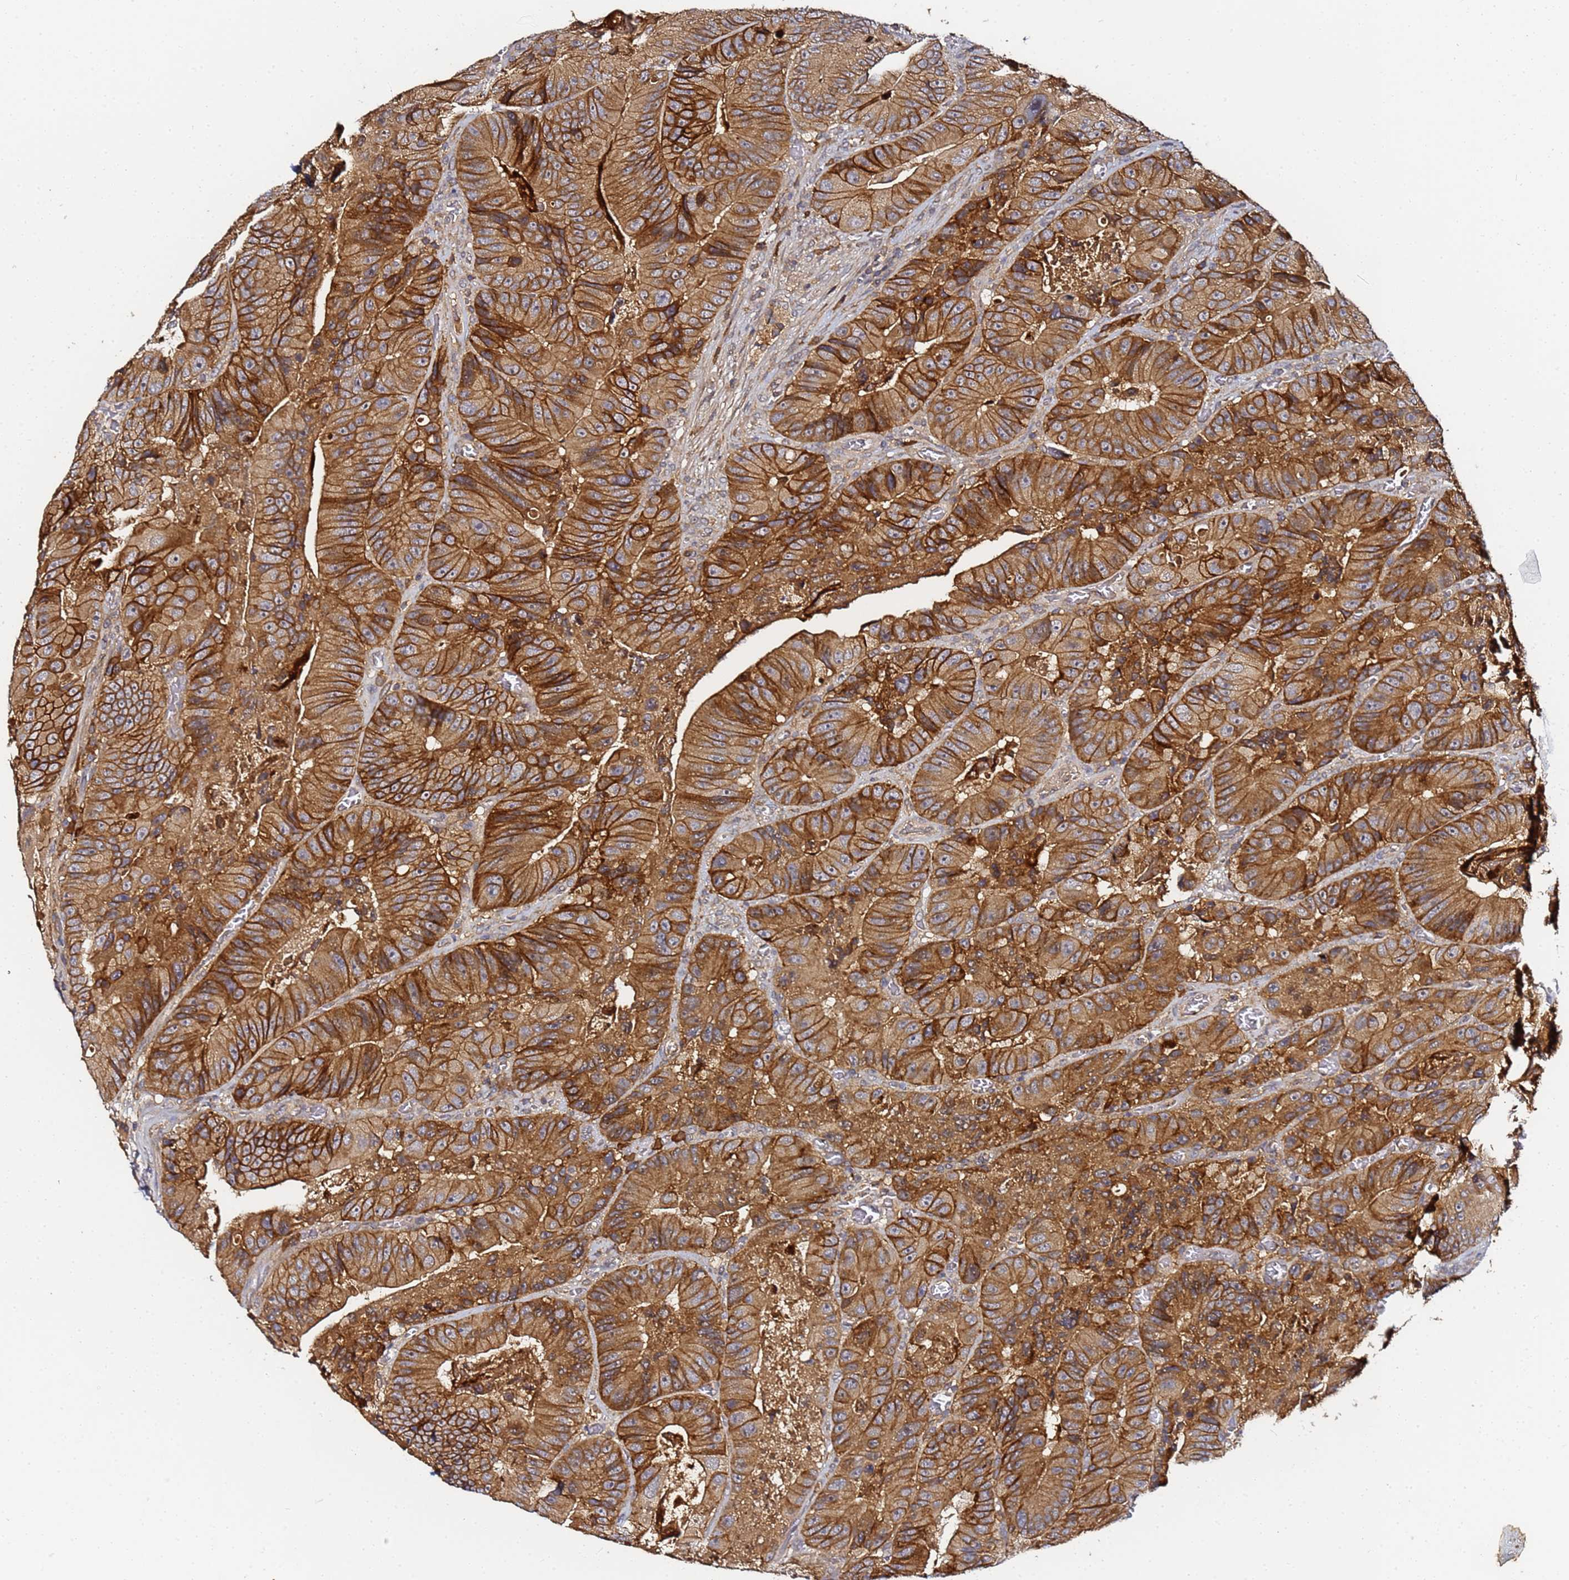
{"staining": {"intensity": "strong", "quantity": ">75%", "location": "cytoplasmic/membranous"}, "tissue": "colorectal cancer", "cell_type": "Tumor cells", "image_type": "cancer", "snomed": [{"axis": "morphology", "description": "Adenocarcinoma, NOS"}, {"axis": "topography", "description": "Colon"}], "caption": "Immunohistochemistry (IHC) histopathology image of neoplastic tissue: colorectal cancer (adenocarcinoma) stained using immunohistochemistry (IHC) demonstrates high levels of strong protein expression localized specifically in the cytoplasmic/membranous of tumor cells, appearing as a cytoplasmic/membranous brown color.", "gene": "LRRC69", "patient": {"sex": "female", "age": 86}}